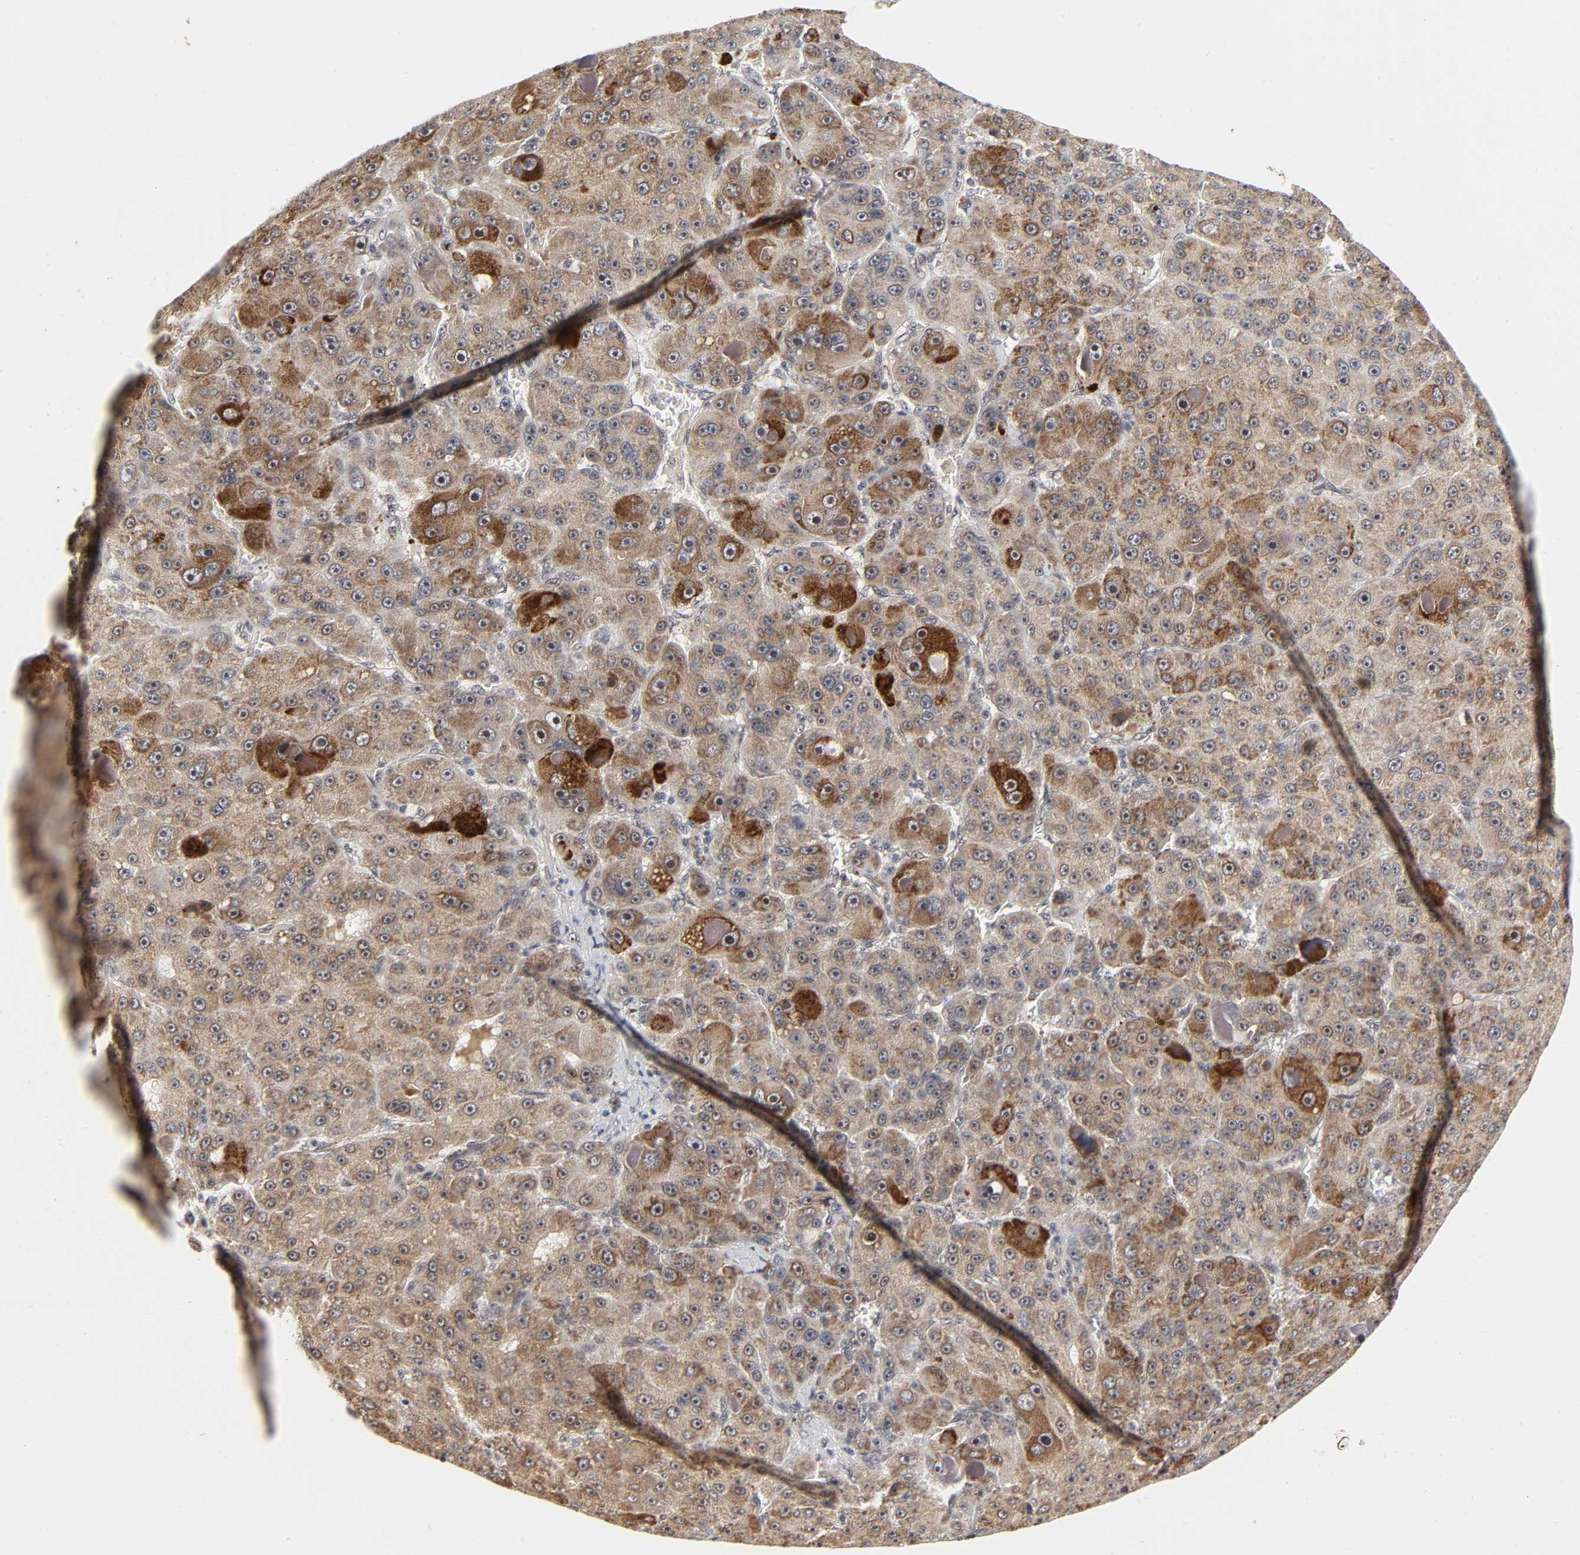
{"staining": {"intensity": "strong", "quantity": ">75%", "location": "cytoplasmic/membranous"}, "tissue": "liver cancer", "cell_type": "Tumor cells", "image_type": "cancer", "snomed": [{"axis": "morphology", "description": "Carcinoma, Hepatocellular, NOS"}, {"axis": "topography", "description": "Liver"}], "caption": "Hepatocellular carcinoma (liver) was stained to show a protein in brown. There is high levels of strong cytoplasmic/membranous positivity in approximately >75% of tumor cells.", "gene": "ZKSCAN8", "patient": {"sex": "male", "age": 76}}